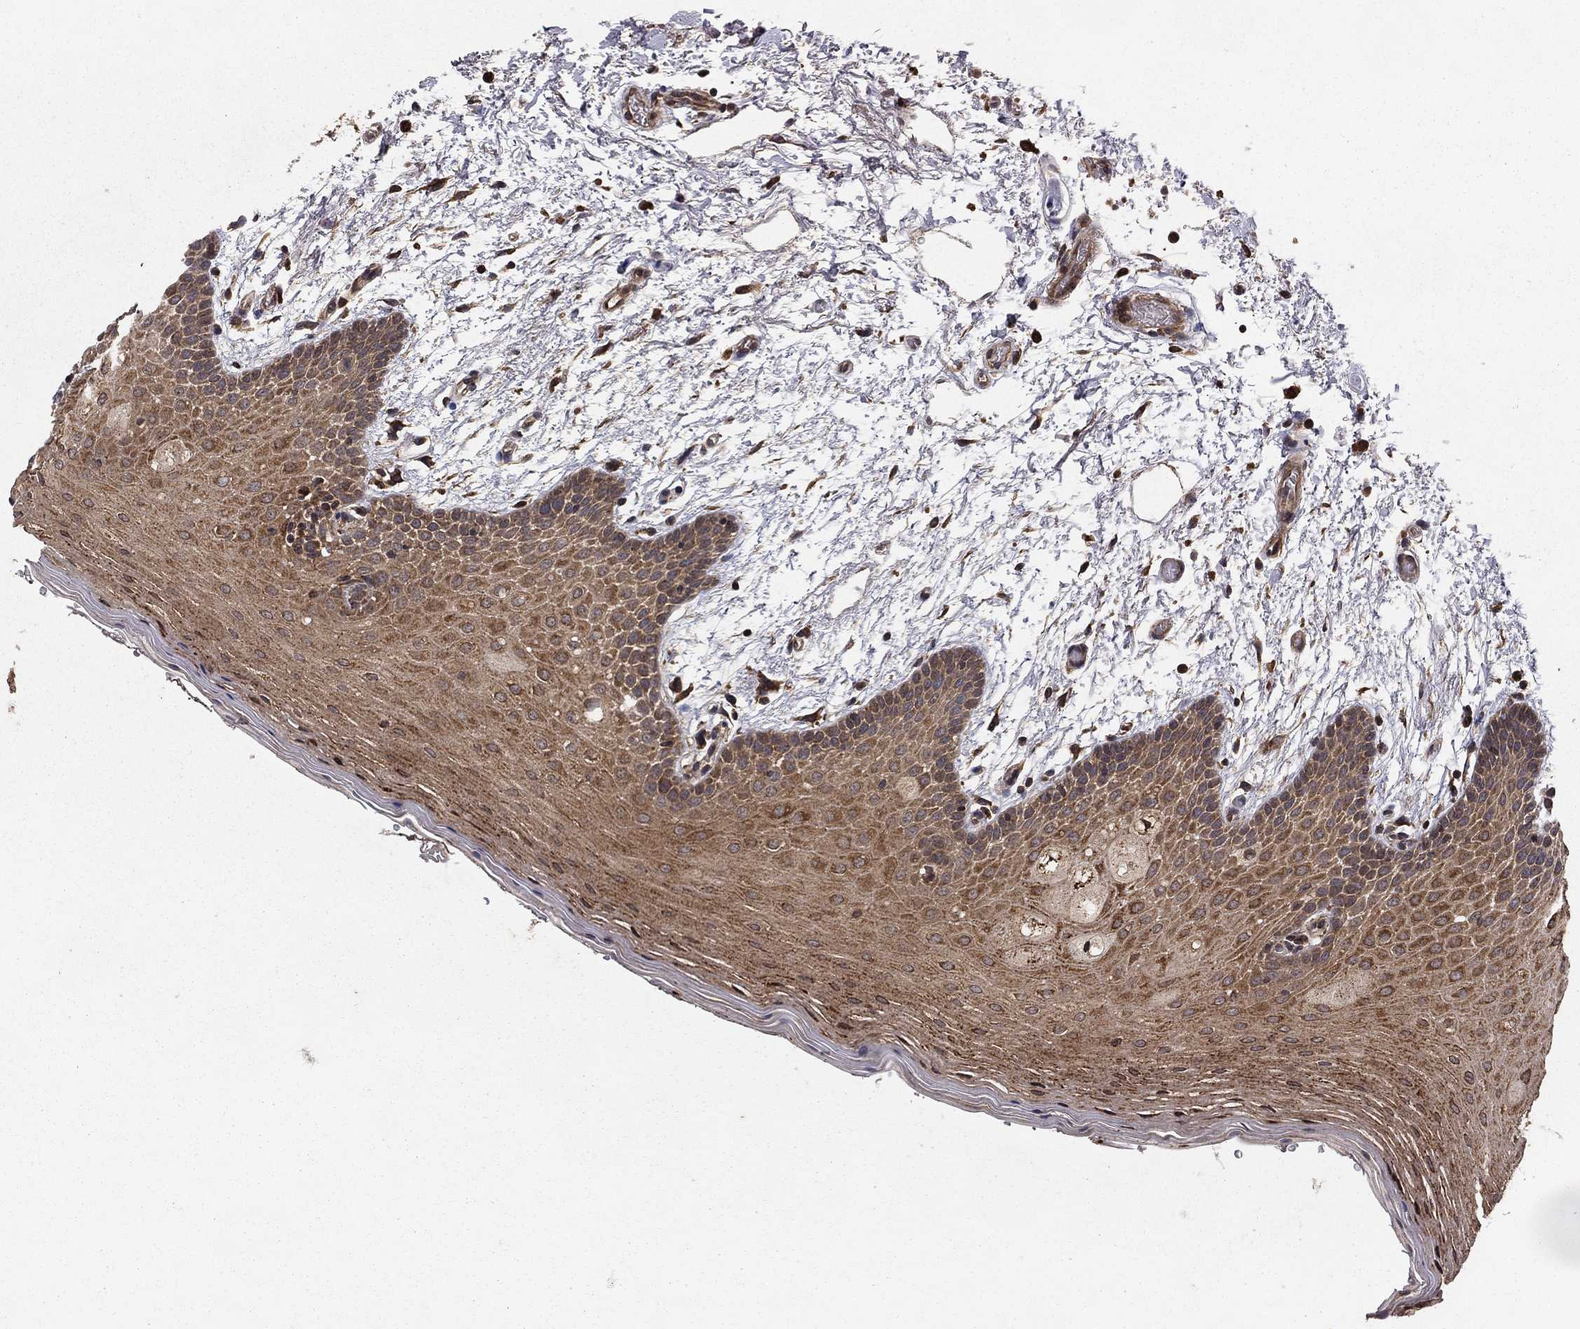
{"staining": {"intensity": "moderate", "quantity": ">75%", "location": "cytoplasmic/membranous"}, "tissue": "oral mucosa", "cell_type": "Squamous epithelial cells", "image_type": "normal", "snomed": [{"axis": "morphology", "description": "Normal tissue, NOS"}, {"axis": "topography", "description": "Oral tissue"}, {"axis": "topography", "description": "Tounge, NOS"}], "caption": "A brown stain shows moderate cytoplasmic/membranous staining of a protein in squamous epithelial cells of unremarkable oral mucosa. (DAB (3,3'-diaminobenzidine) IHC with brightfield microscopy, high magnification).", "gene": "BABAM2", "patient": {"sex": "female", "age": 86}}